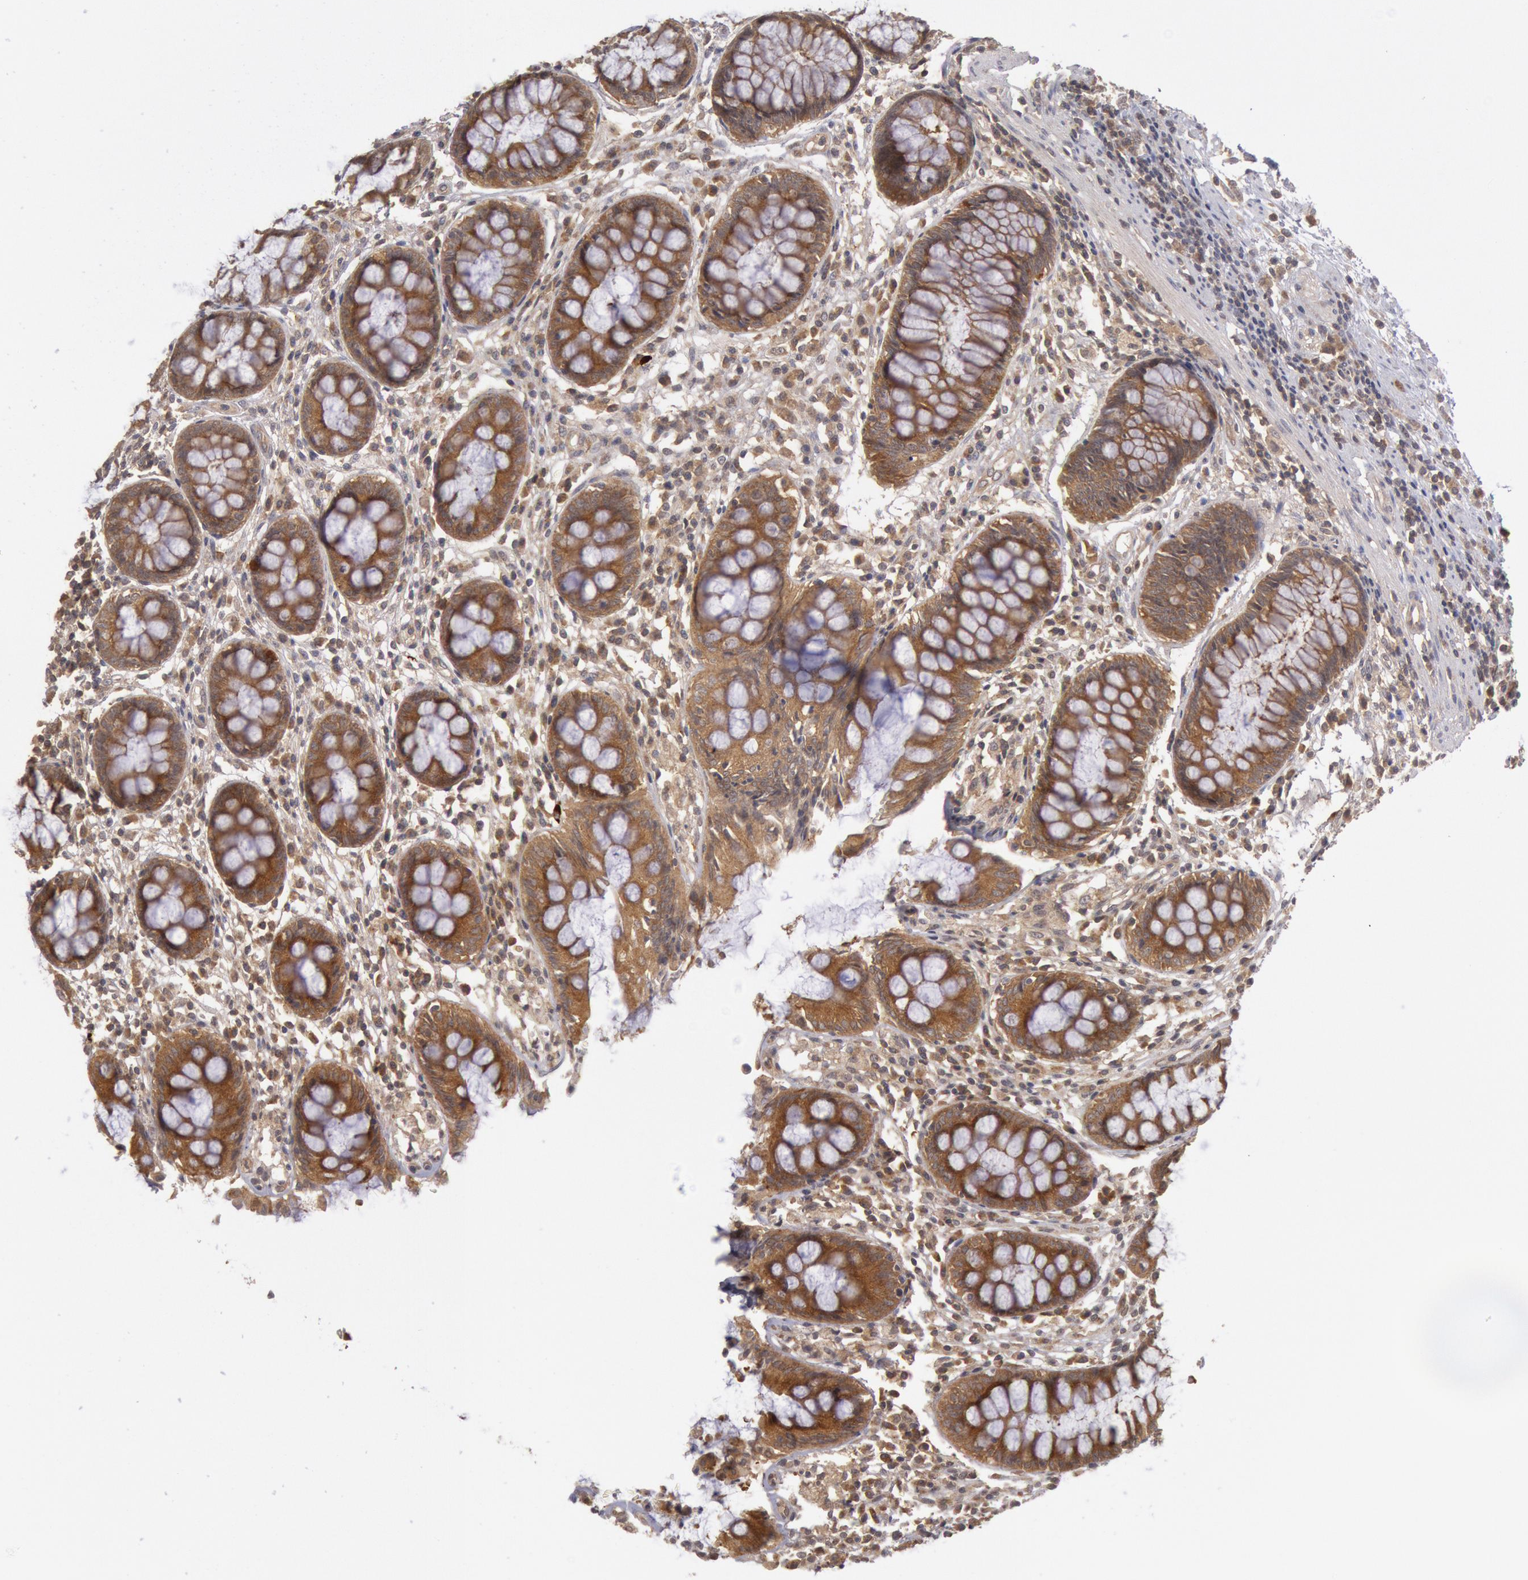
{"staining": {"intensity": "strong", "quantity": ">75%", "location": "cytoplasmic/membranous"}, "tissue": "rectum", "cell_type": "Glandular cells", "image_type": "normal", "snomed": [{"axis": "morphology", "description": "Normal tissue, NOS"}, {"axis": "topography", "description": "Rectum"}], "caption": "Rectum stained with DAB IHC reveals high levels of strong cytoplasmic/membranous staining in about >75% of glandular cells.", "gene": "BRAF", "patient": {"sex": "female", "age": 66}}